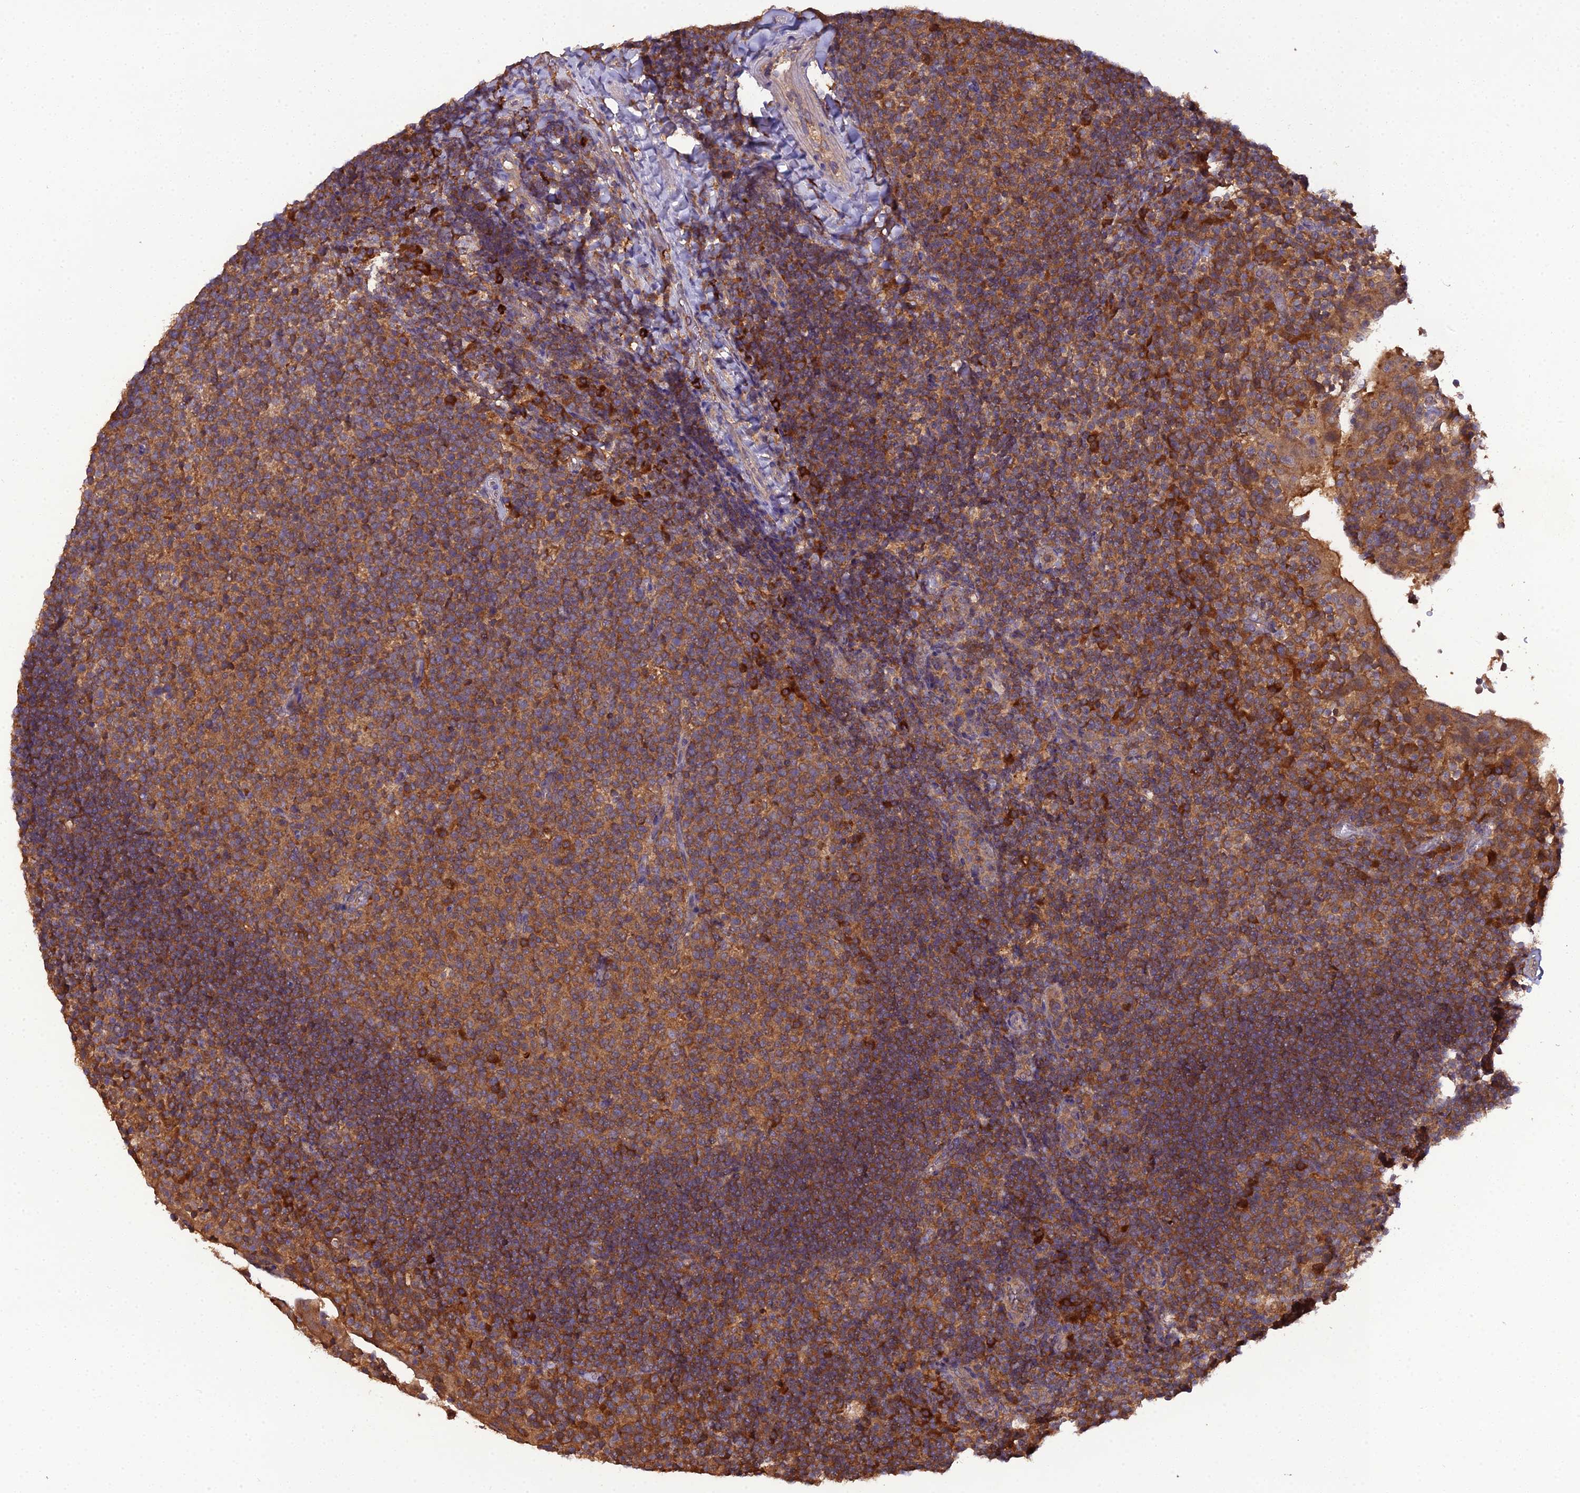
{"staining": {"intensity": "strong", "quantity": ">75%", "location": "cytoplasmic/membranous"}, "tissue": "tonsil", "cell_type": "Germinal center cells", "image_type": "normal", "snomed": [{"axis": "morphology", "description": "Normal tissue, NOS"}, {"axis": "topography", "description": "Tonsil"}], "caption": "Immunohistochemical staining of normal tonsil displays high levels of strong cytoplasmic/membranous expression in approximately >75% of germinal center cells. Immunohistochemistry stains the protein of interest in brown and the nuclei are stained blue.", "gene": "TMEM258", "patient": {"sex": "female", "age": 10}}